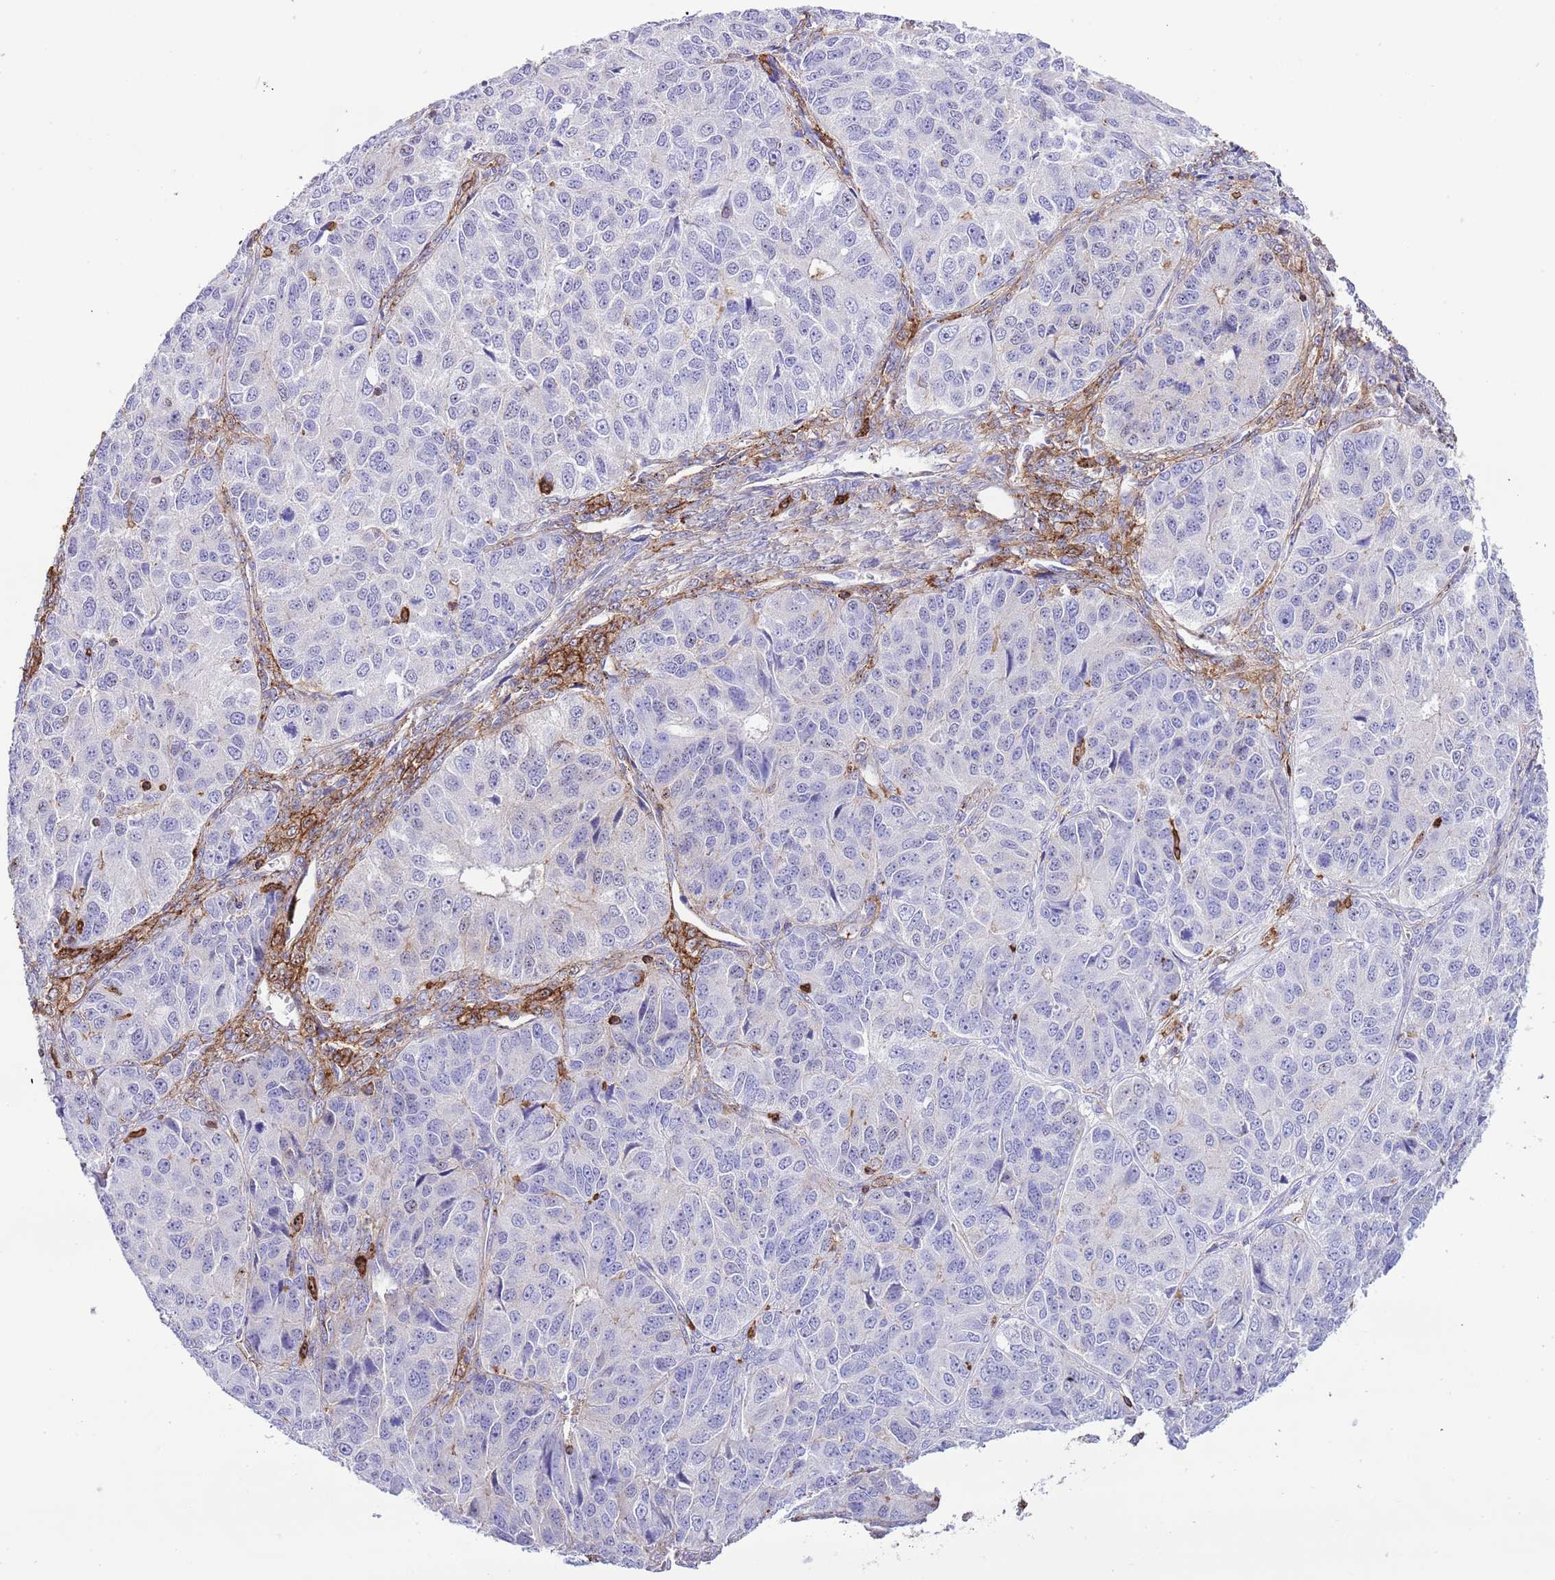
{"staining": {"intensity": "negative", "quantity": "none", "location": "none"}, "tissue": "ovarian cancer", "cell_type": "Tumor cells", "image_type": "cancer", "snomed": [{"axis": "morphology", "description": "Carcinoma, endometroid"}, {"axis": "topography", "description": "Ovary"}], "caption": "This is a histopathology image of immunohistochemistry staining of endometroid carcinoma (ovarian), which shows no expression in tumor cells.", "gene": "EFHD2", "patient": {"sex": "female", "age": 51}}